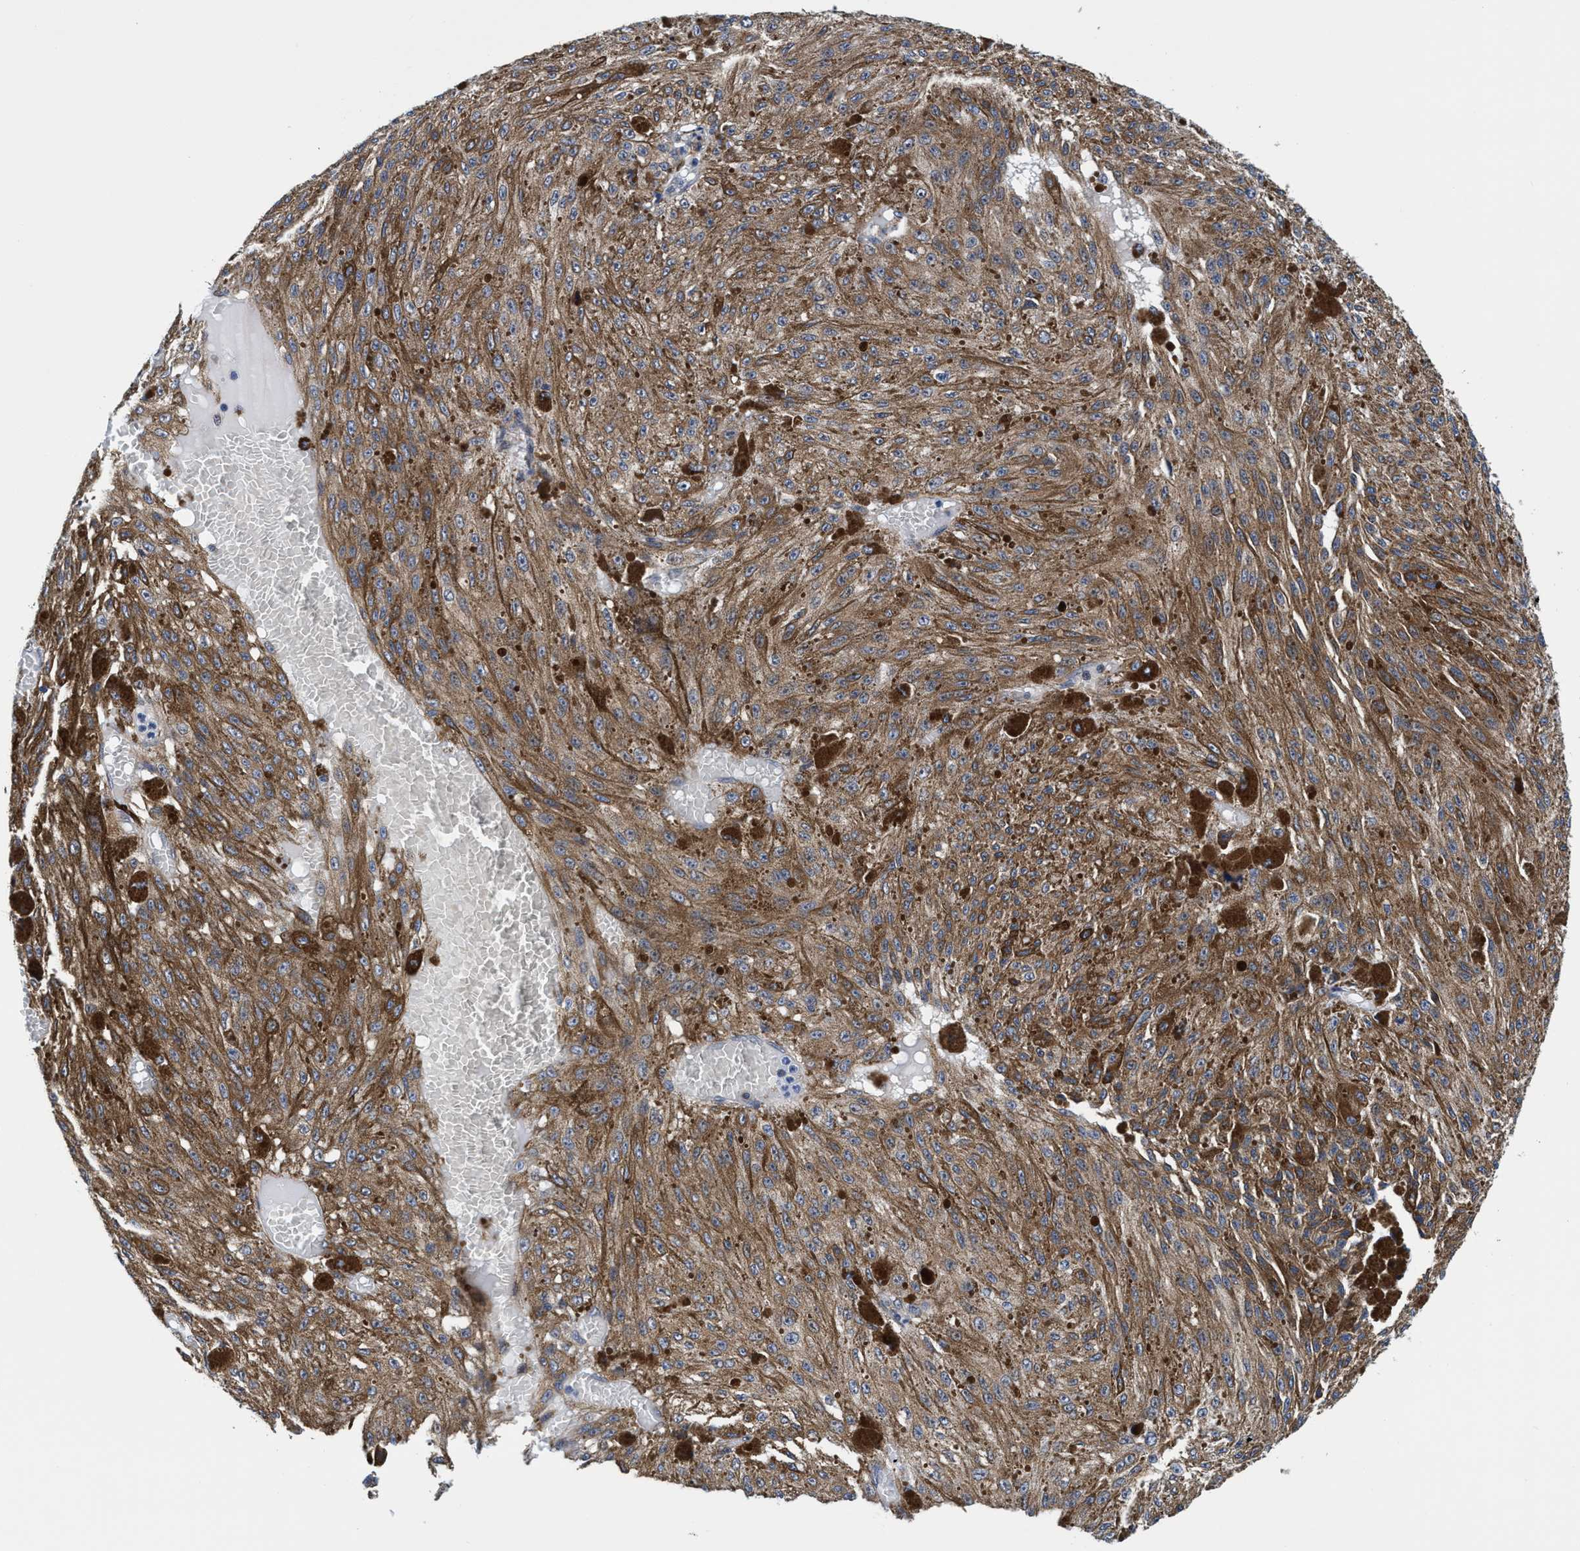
{"staining": {"intensity": "moderate", "quantity": ">75%", "location": "cytoplasmic/membranous"}, "tissue": "melanoma", "cell_type": "Tumor cells", "image_type": "cancer", "snomed": [{"axis": "morphology", "description": "Malignant melanoma, NOS"}, {"axis": "topography", "description": "Other"}], "caption": "A brown stain highlights moderate cytoplasmic/membranous expression of a protein in melanoma tumor cells.", "gene": "AGAP2", "patient": {"sex": "male", "age": 79}}